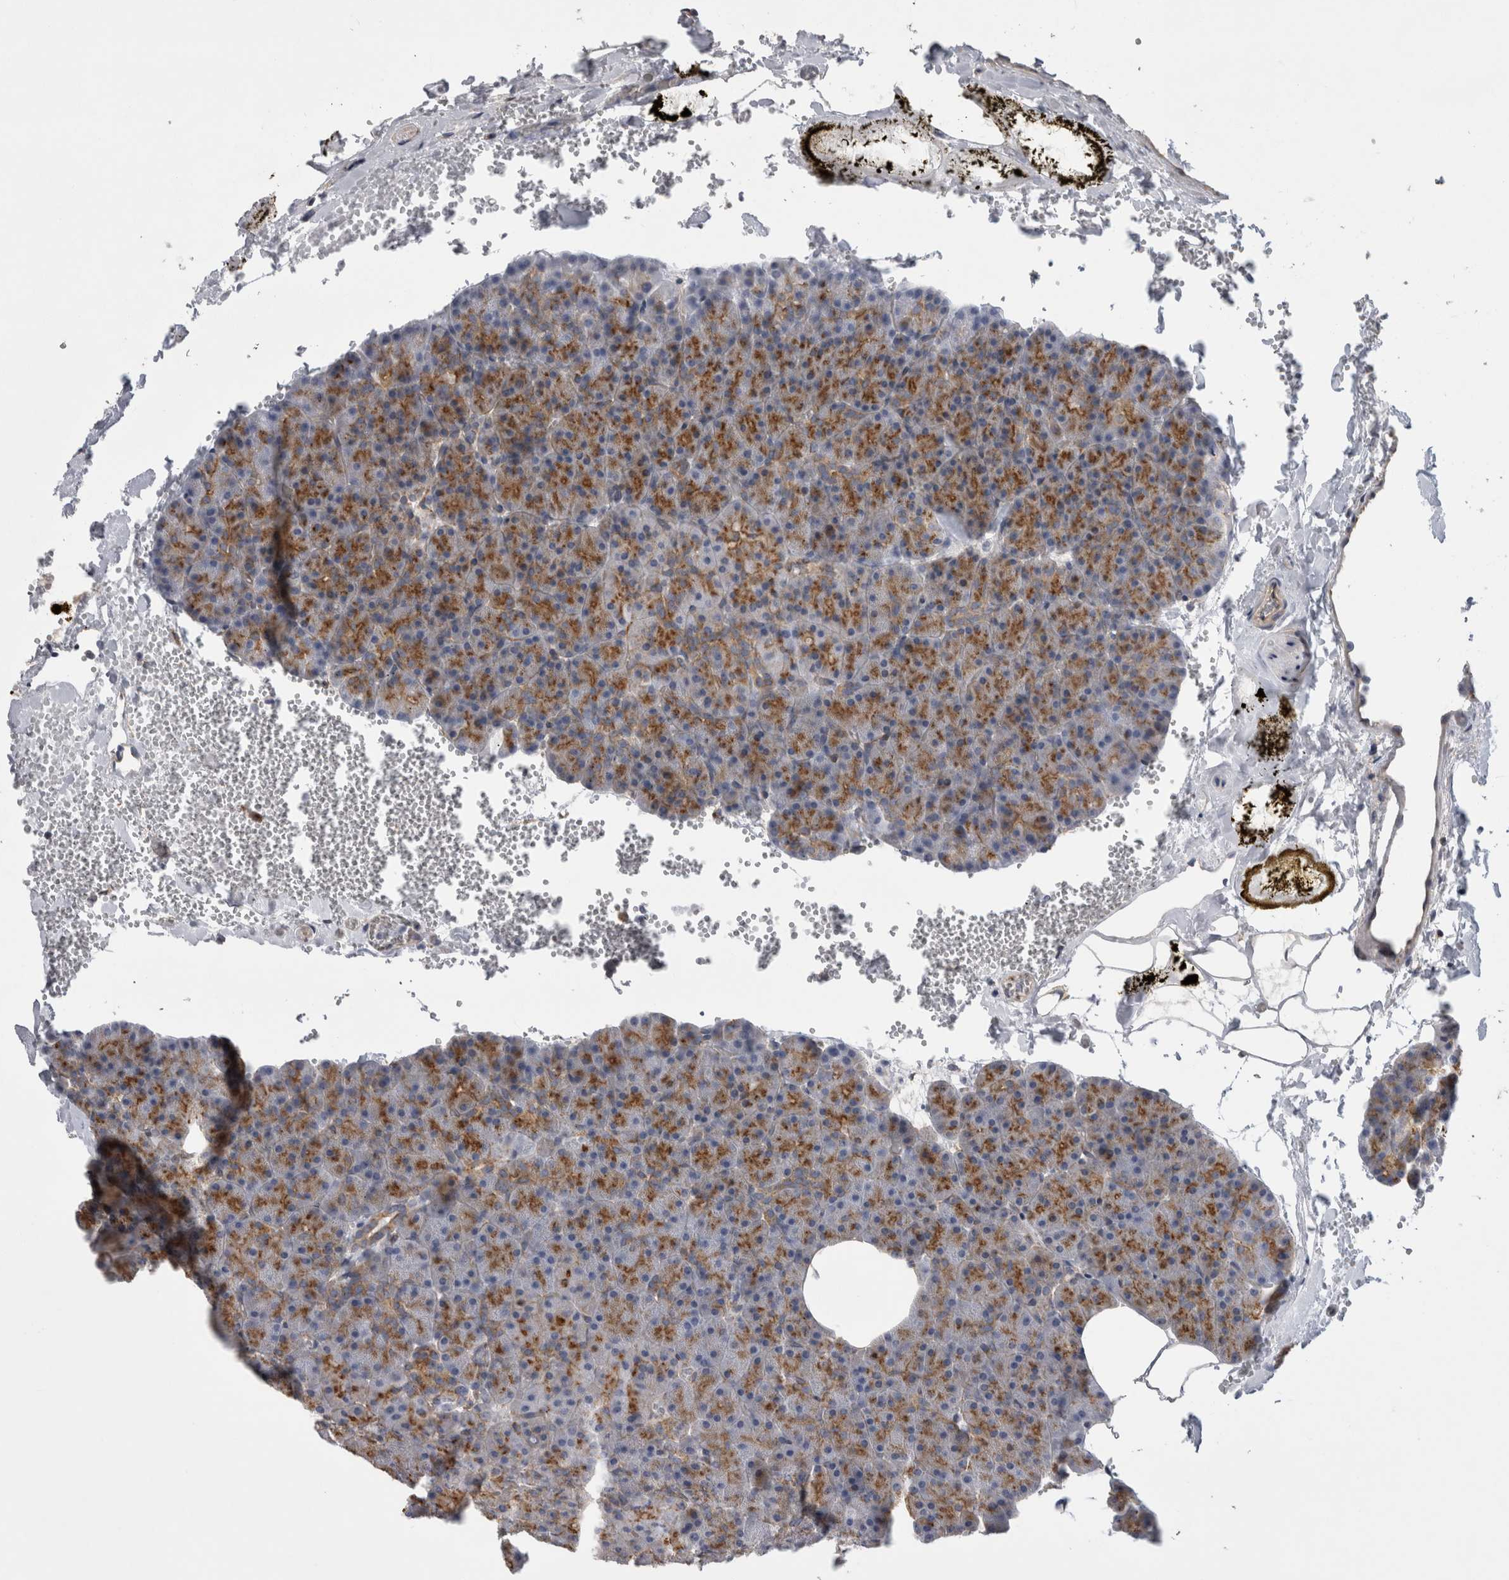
{"staining": {"intensity": "moderate", "quantity": "25%-75%", "location": "cytoplasmic/membranous"}, "tissue": "pancreas", "cell_type": "Exocrine glandular cells", "image_type": "normal", "snomed": [{"axis": "morphology", "description": "Normal tissue, NOS"}, {"axis": "morphology", "description": "Carcinoid, malignant, NOS"}, {"axis": "topography", "description": "Pancreas"}], "caption": "About 25%-75% of exocrine glandular cells in normal human pancreas demonstrate moderate cytoplasmic/membranous protein staining as visualized by brown immunohistochemical staining.", "gene": "ATXN3L", "patient": {"sex": "female", "age": 35}}